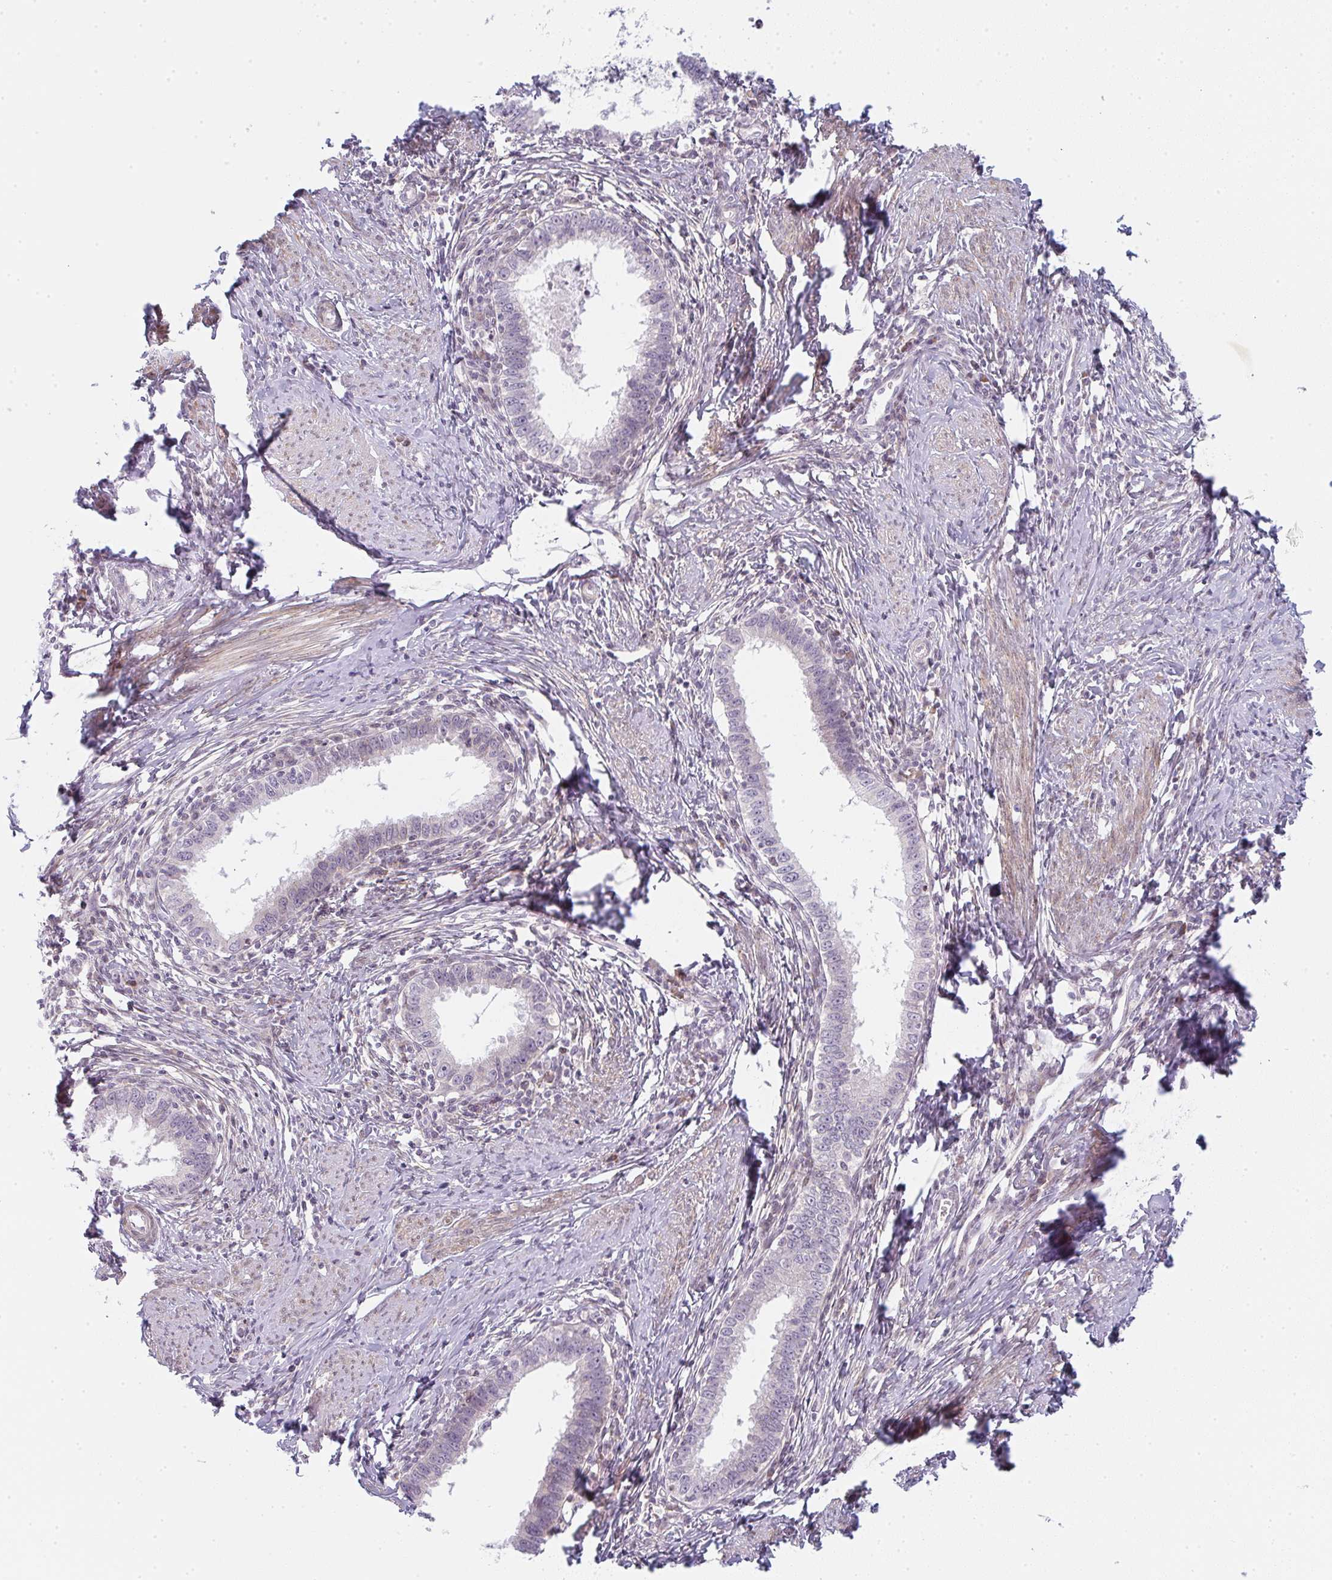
{"staining": {"intensity": "negative", "quantity": "none", "location": "none"}, "tissue": "cervical cancer", "cell_type": "Tumor cells", "image_type": "cancer", "snomed": [{"axis": "morphology", "description": "Adenocarcinoma, NOS"}, {"axis": "topography", "description": "Cervix"}], "caption": "Immunohistochemical staining of cervical adenocarcinoma demonstrates no significant staining in tumor cells.", "gene": "TMEM237", "patient": {"sex": "female", "age": 36}}